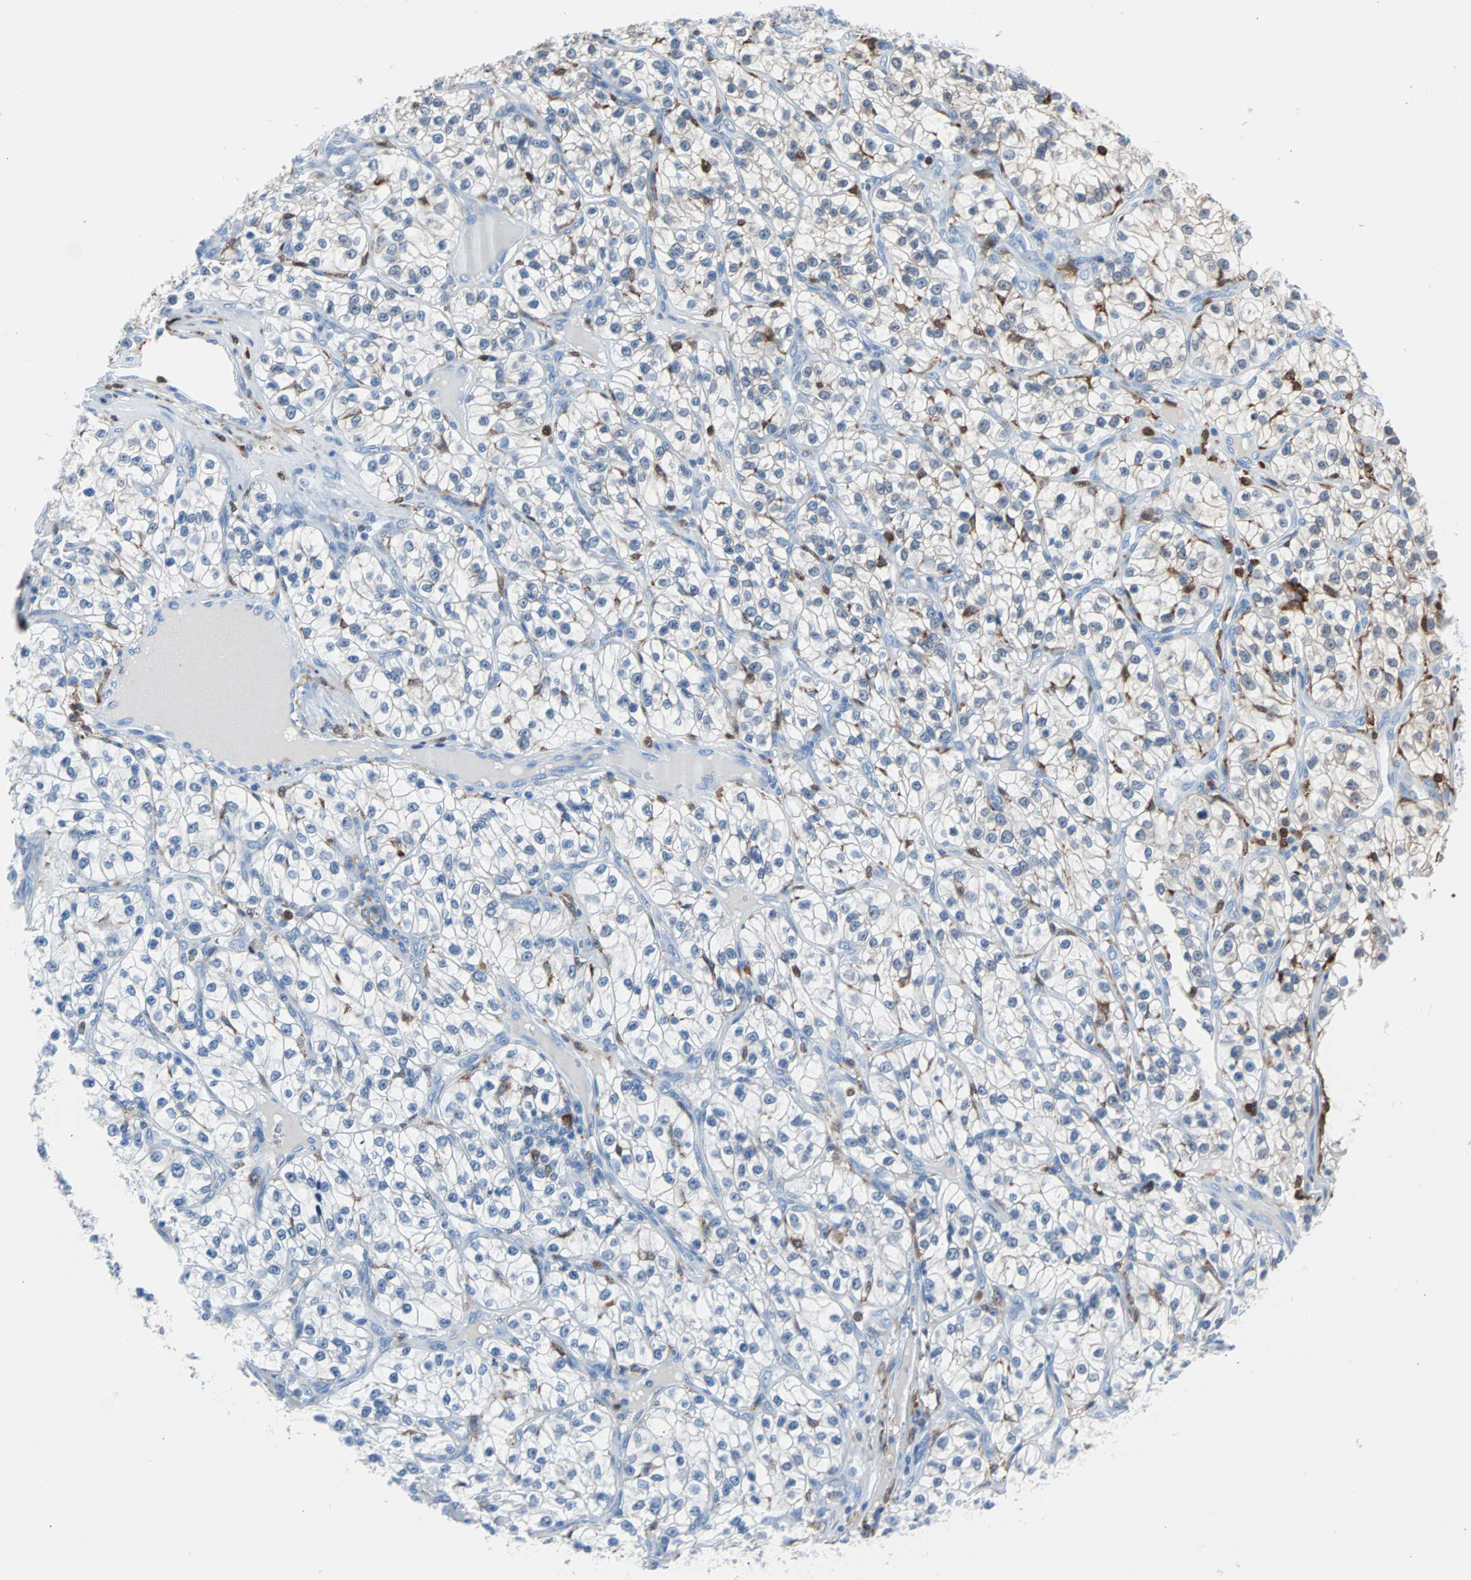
{"staining": {"intensity": "negative", "quantity": "none", "location": "none"}, "tissue": "renal cancer", "cell_type": "Tumor cells", "image_type": "cancer", "snomed": [{"axis": "morphology", "description": "Adenocarcinoma, NOS"}, {"axis": "topography", "description": "Kidney"}], "caption": "DAB (3,3'-diaminobenzidine) immunohistochemical staining of renal adenocarcinoma exhibits no significant positivity in tumor cells. (DAB immunohistochemistry (IHC) with hematoxylin counter stain).", "gene": "SYK", "patient": {"sex": "female", "age": 57}}